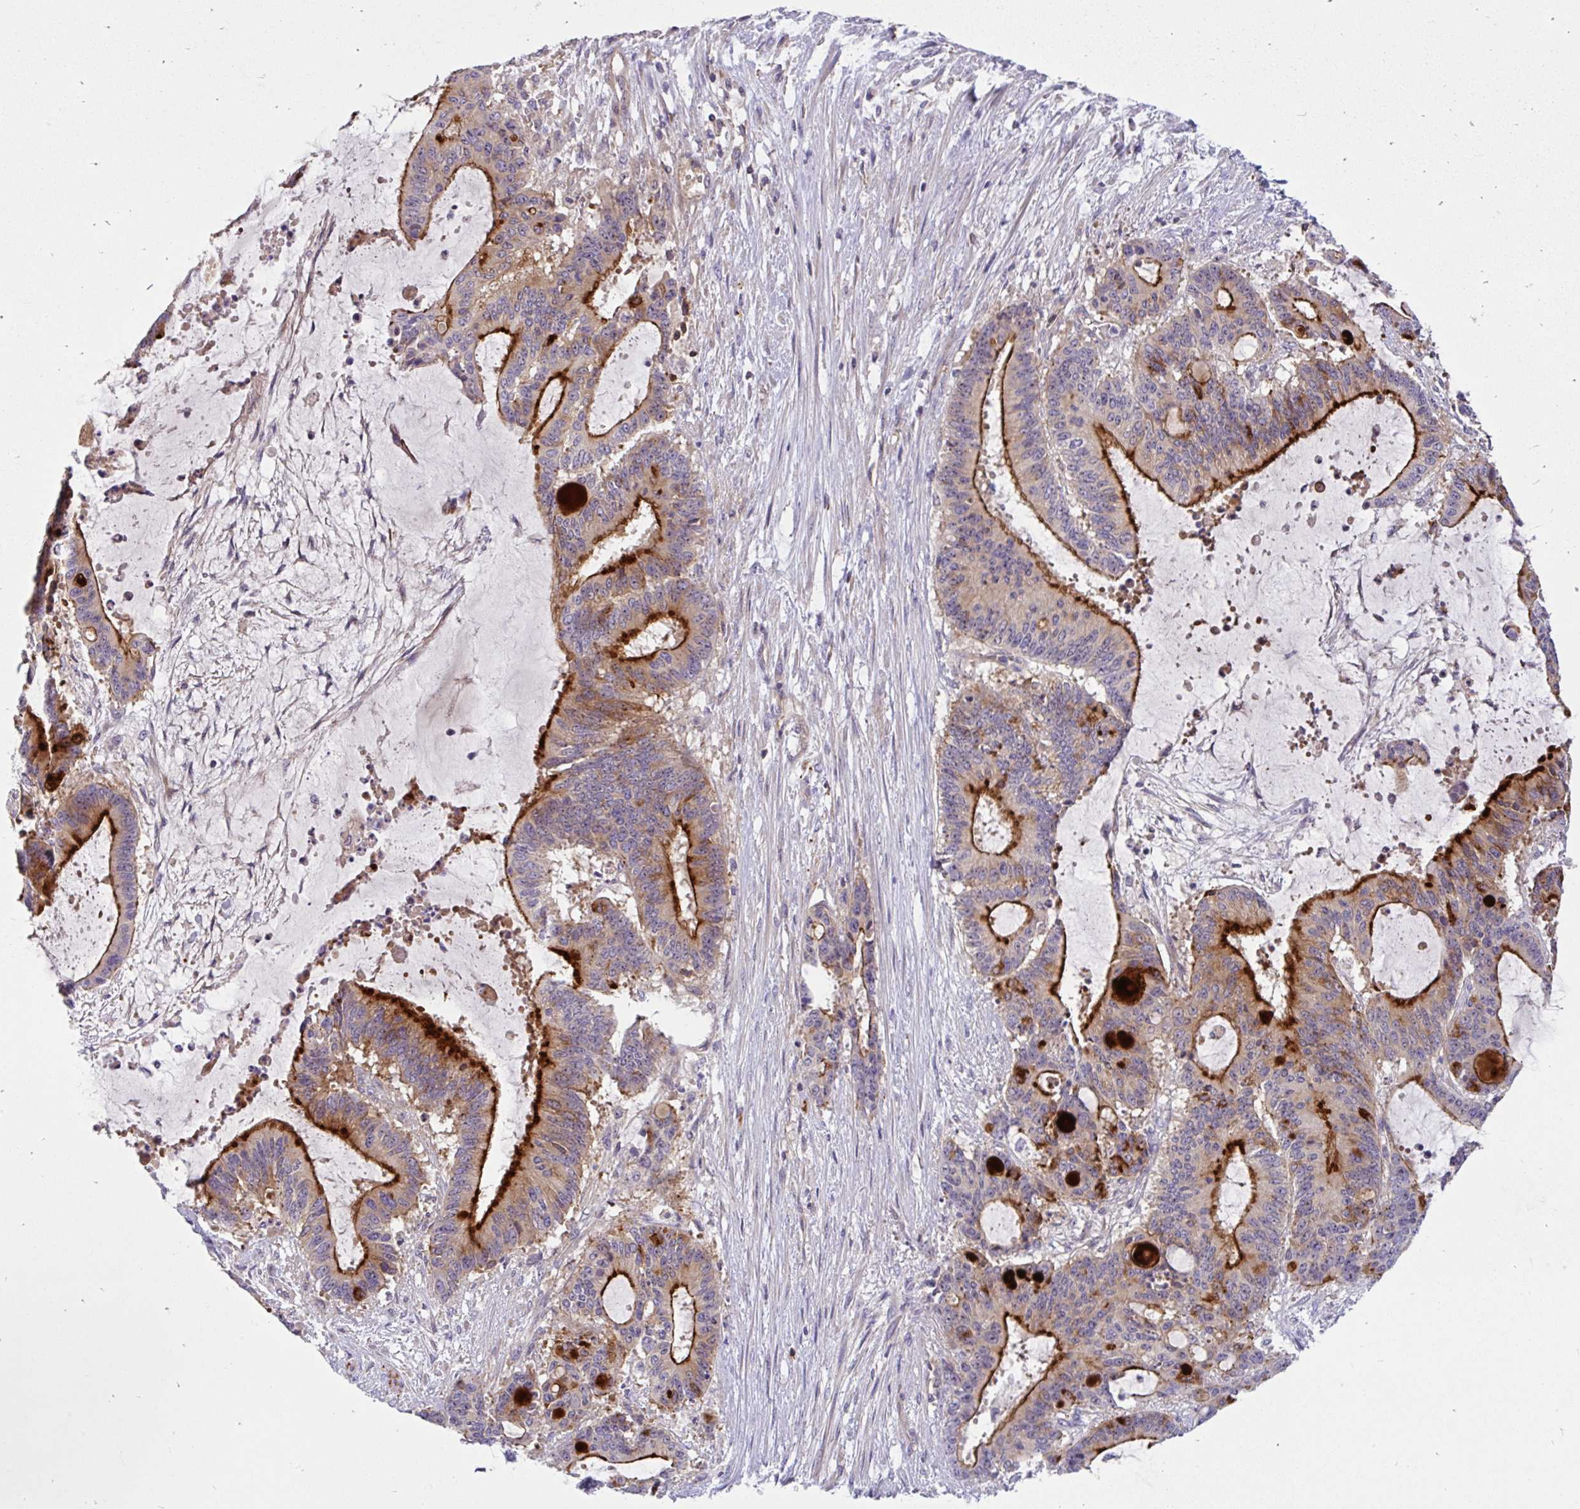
{"staining": {"intensity": "strong", "quantity": "25%-75%", "location": "cytoplasmic/membranous"}, "tissue": "liver cancer", "cell_type": "Tumor cells", "image_type": "cancer", "snomed": [{"axis": "morphology", "description": "Normal tissue, NOS"}, {"axis": "morphology", "description": "Cholangiocarcinoma"}, {"axis": "topography", "description": "Liver"}, {"axis": "topography", "description": "Peripheral nerve tissue"}], "caption": "Immunohistochemistry staining of liver cancer, which demonstrates high levels of strong cytoplasmic/membranous staining in approximately 25%-75% of tumor cells indicating strong cytoplasmic/membranous protein positivity. The staining was performed using DAB (3,3'-diaminobenzidine) (brown) for protein detection and nuclei were counterstained in hematoxylin (blue).", "gene": "LRRC26", "patient": {"sex": "female", "age": 73}}